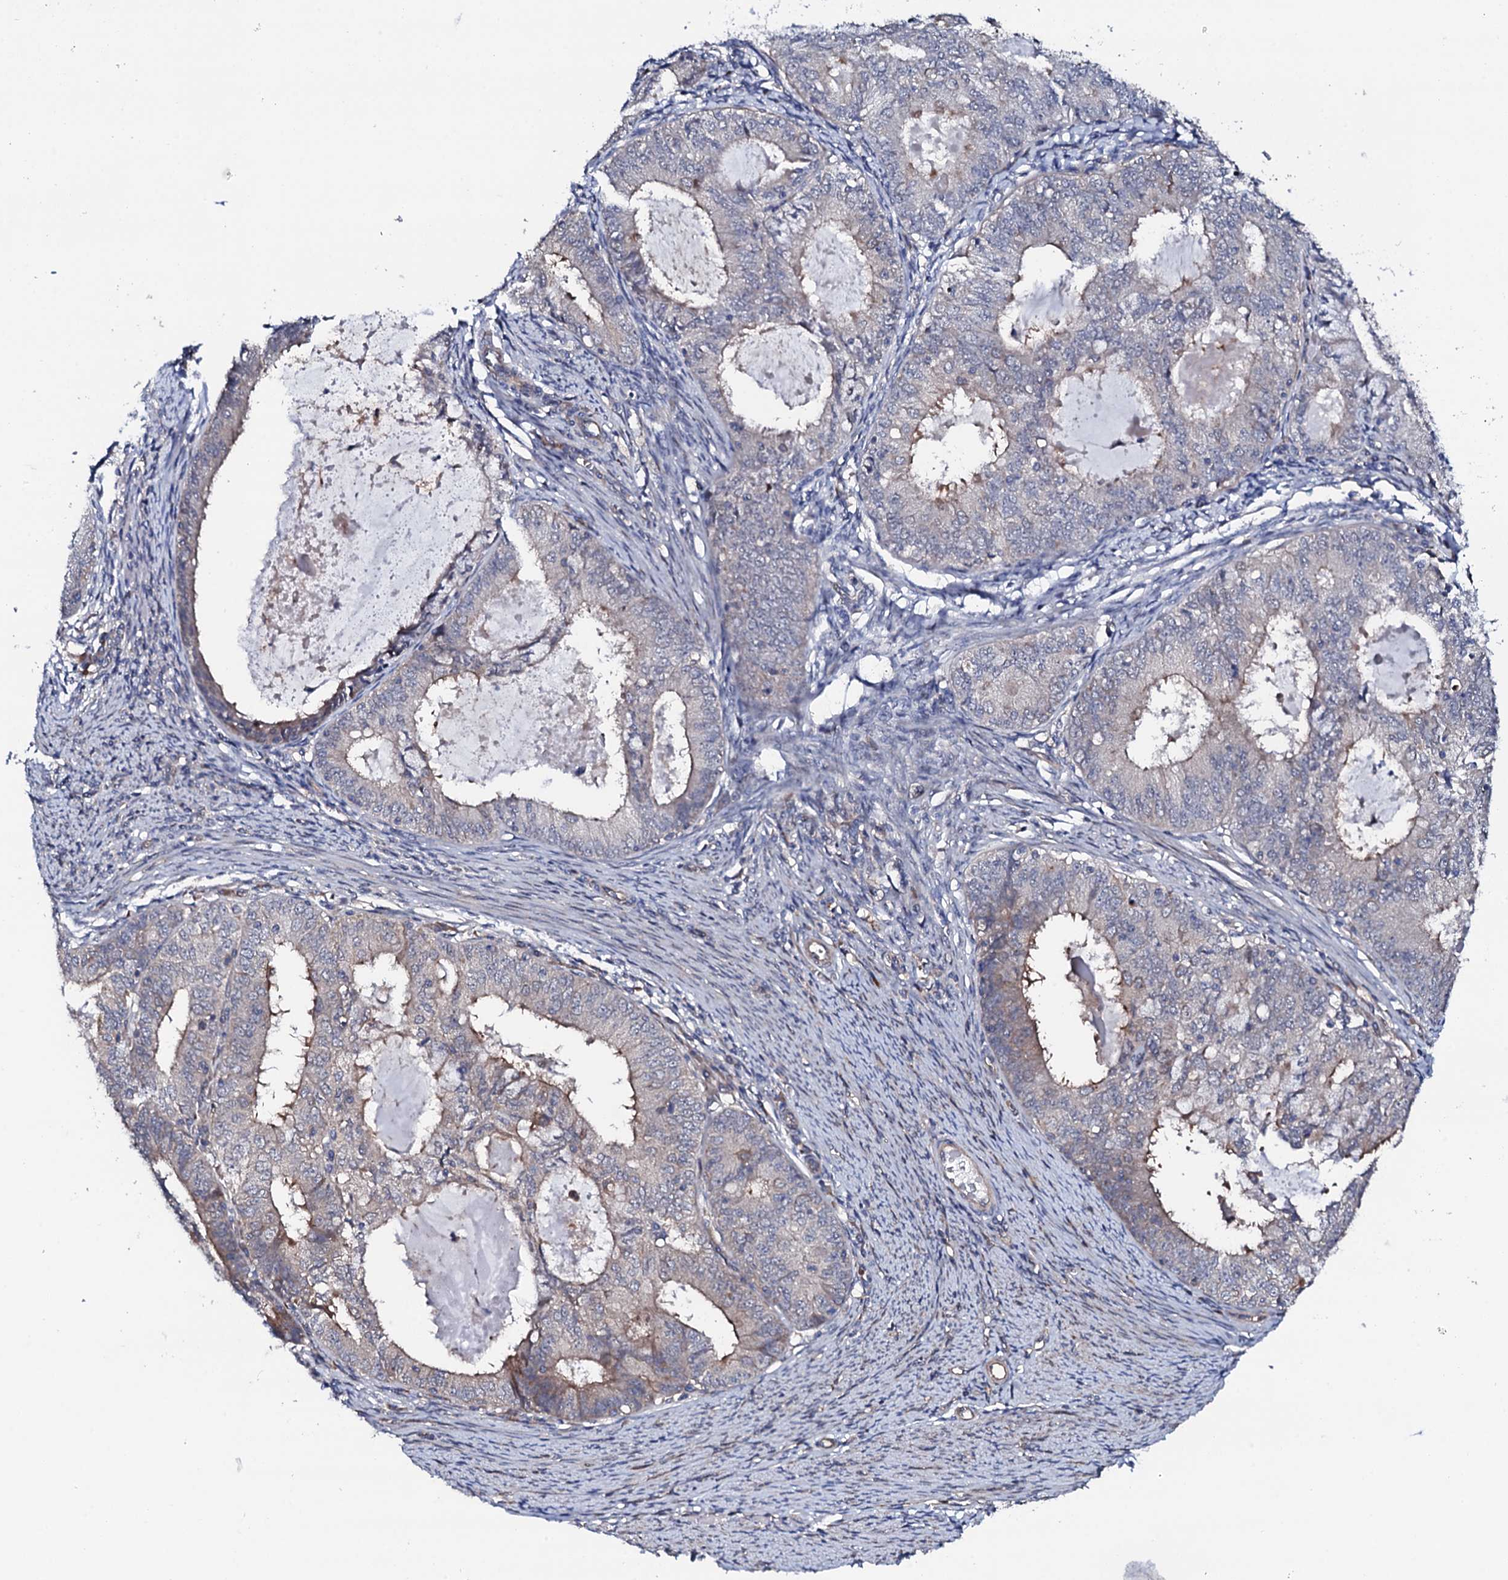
{"staining": {"intensity": "negative", "quantity": "none", "location": "none"}, "tissue": "endometrial cancer", "cell_type": "Tumor cells", "image_type": "cancer", "snomed": [{"axis": "morphology", "description": "Adenocarcinoma, NOS"}, {"axis": "topography", "description": "Endometrium"}], "caption": "Immunohistochemical staining of endometrial adenocarcinoma shows no significant expression in tumor cells.", "gene": "CIAO2A", "patient": {"sex": "female", "age": 57}}